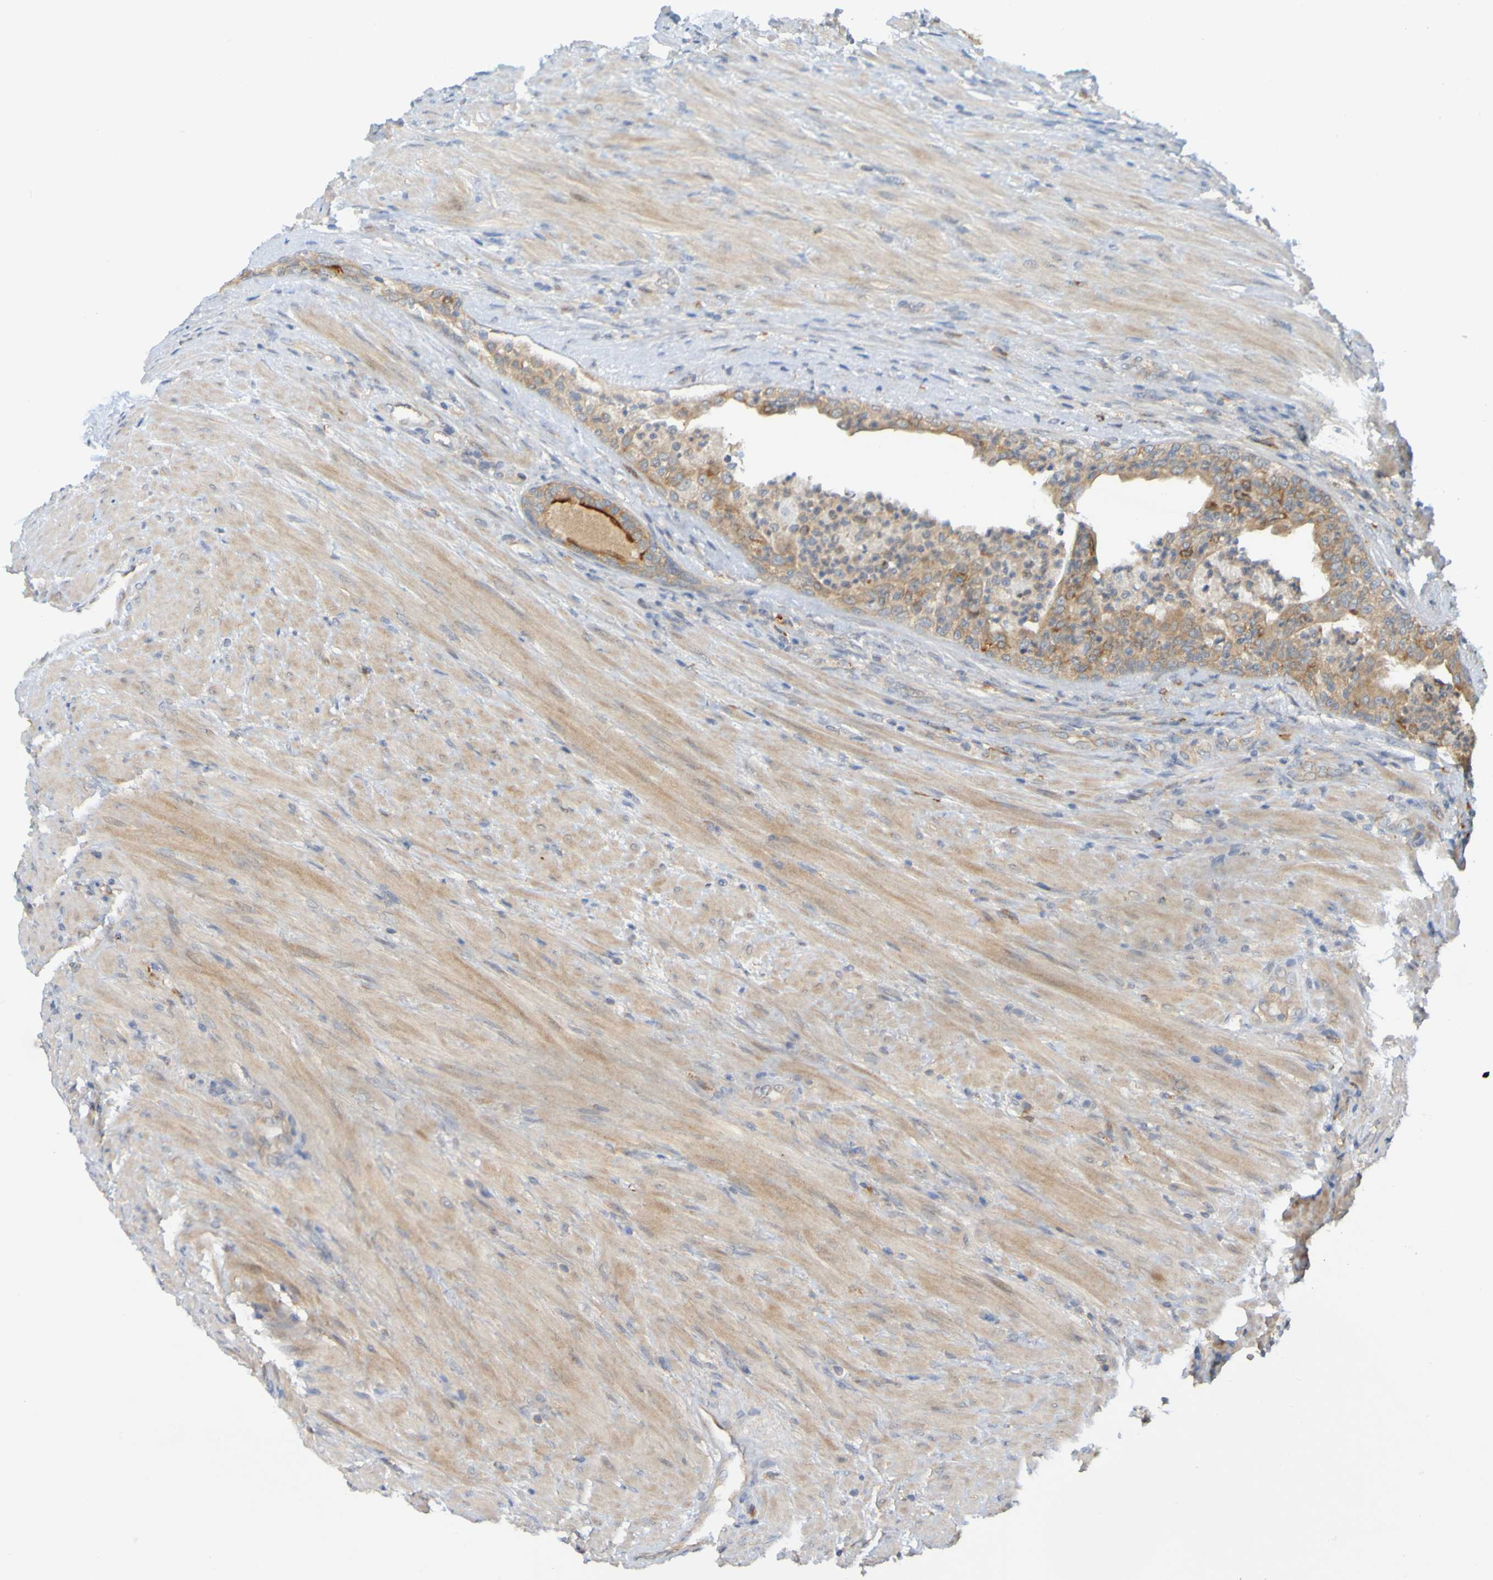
{"staining": {"intensity": "moderate", "quantity": ">75%", "location": "cytoplasmic/membranous"}, "tissue": "prostate", "cell_type": "Glandular cells", "image_type": "normal", "snomed": [{"axis": "morphology", "description": "Normal tissue, NOS"}, {"axis": "topography", "description": "Prostate"}], "caption": "High-magnification brightfield microscopy of normal prostate stained with DAB (brown) and counterstained with hematoxylin (blue). glandular cells exhibit moderate cytoplasmic/membranous positivity is appreciated in approximately>75% of cells. The staining was performed using DAB (3,3'-diaminobenzidine) to visualize the protein expression in brown, while the nuclei were stained in blue with hematoxylin (Magnification: 20x).", "gene": "NAV2", "patient": {"sex": "male", "age": 76}}